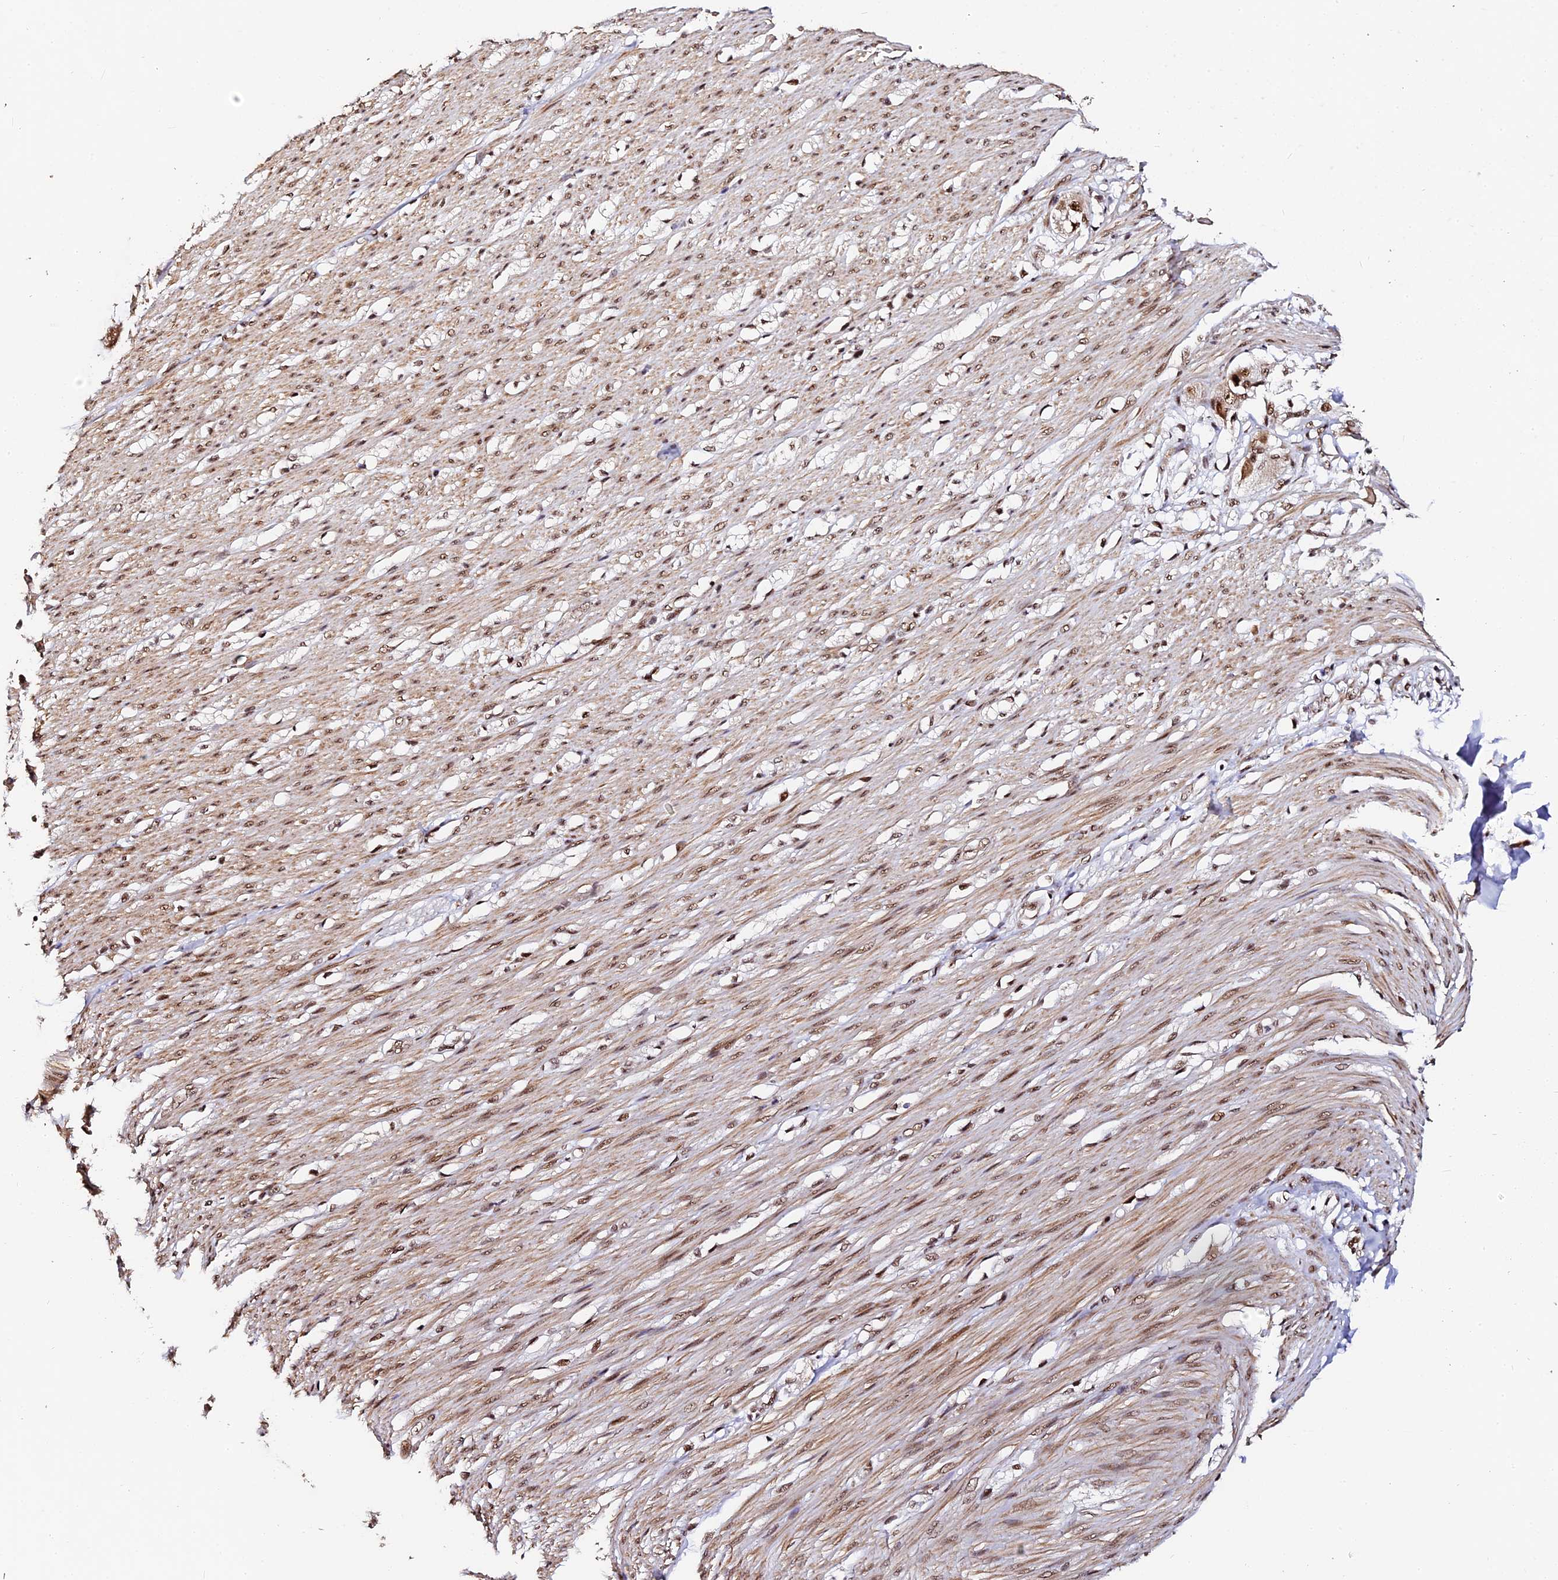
{"staining": {"intensity": "moderate", "quantity": ">75%", "location": "cytoplasmic/membranous,nuclear"}, "tissue": "smooth muscle", "cell_type": "Smooth muscle cells", "image_type": "normal", "snomed": [{"axis": "morphology", "description": "Normal tissue, NOS"}, {"axis": "morphology", "description": "Adenocarcinoma, NOS"}, {"axis": "topography", "description": "Colon"}, {"axis": "topography", "description": "Peripheral nerve tissue"}], "caption": "Smooth muscle cells show moderate cytoplasmic/membranous,nuclear staining in approximately >75% of cells in unremarkable smooth muscle.", "gene": "MCRS1", "patient": {"sex": "male", "age": 14}}